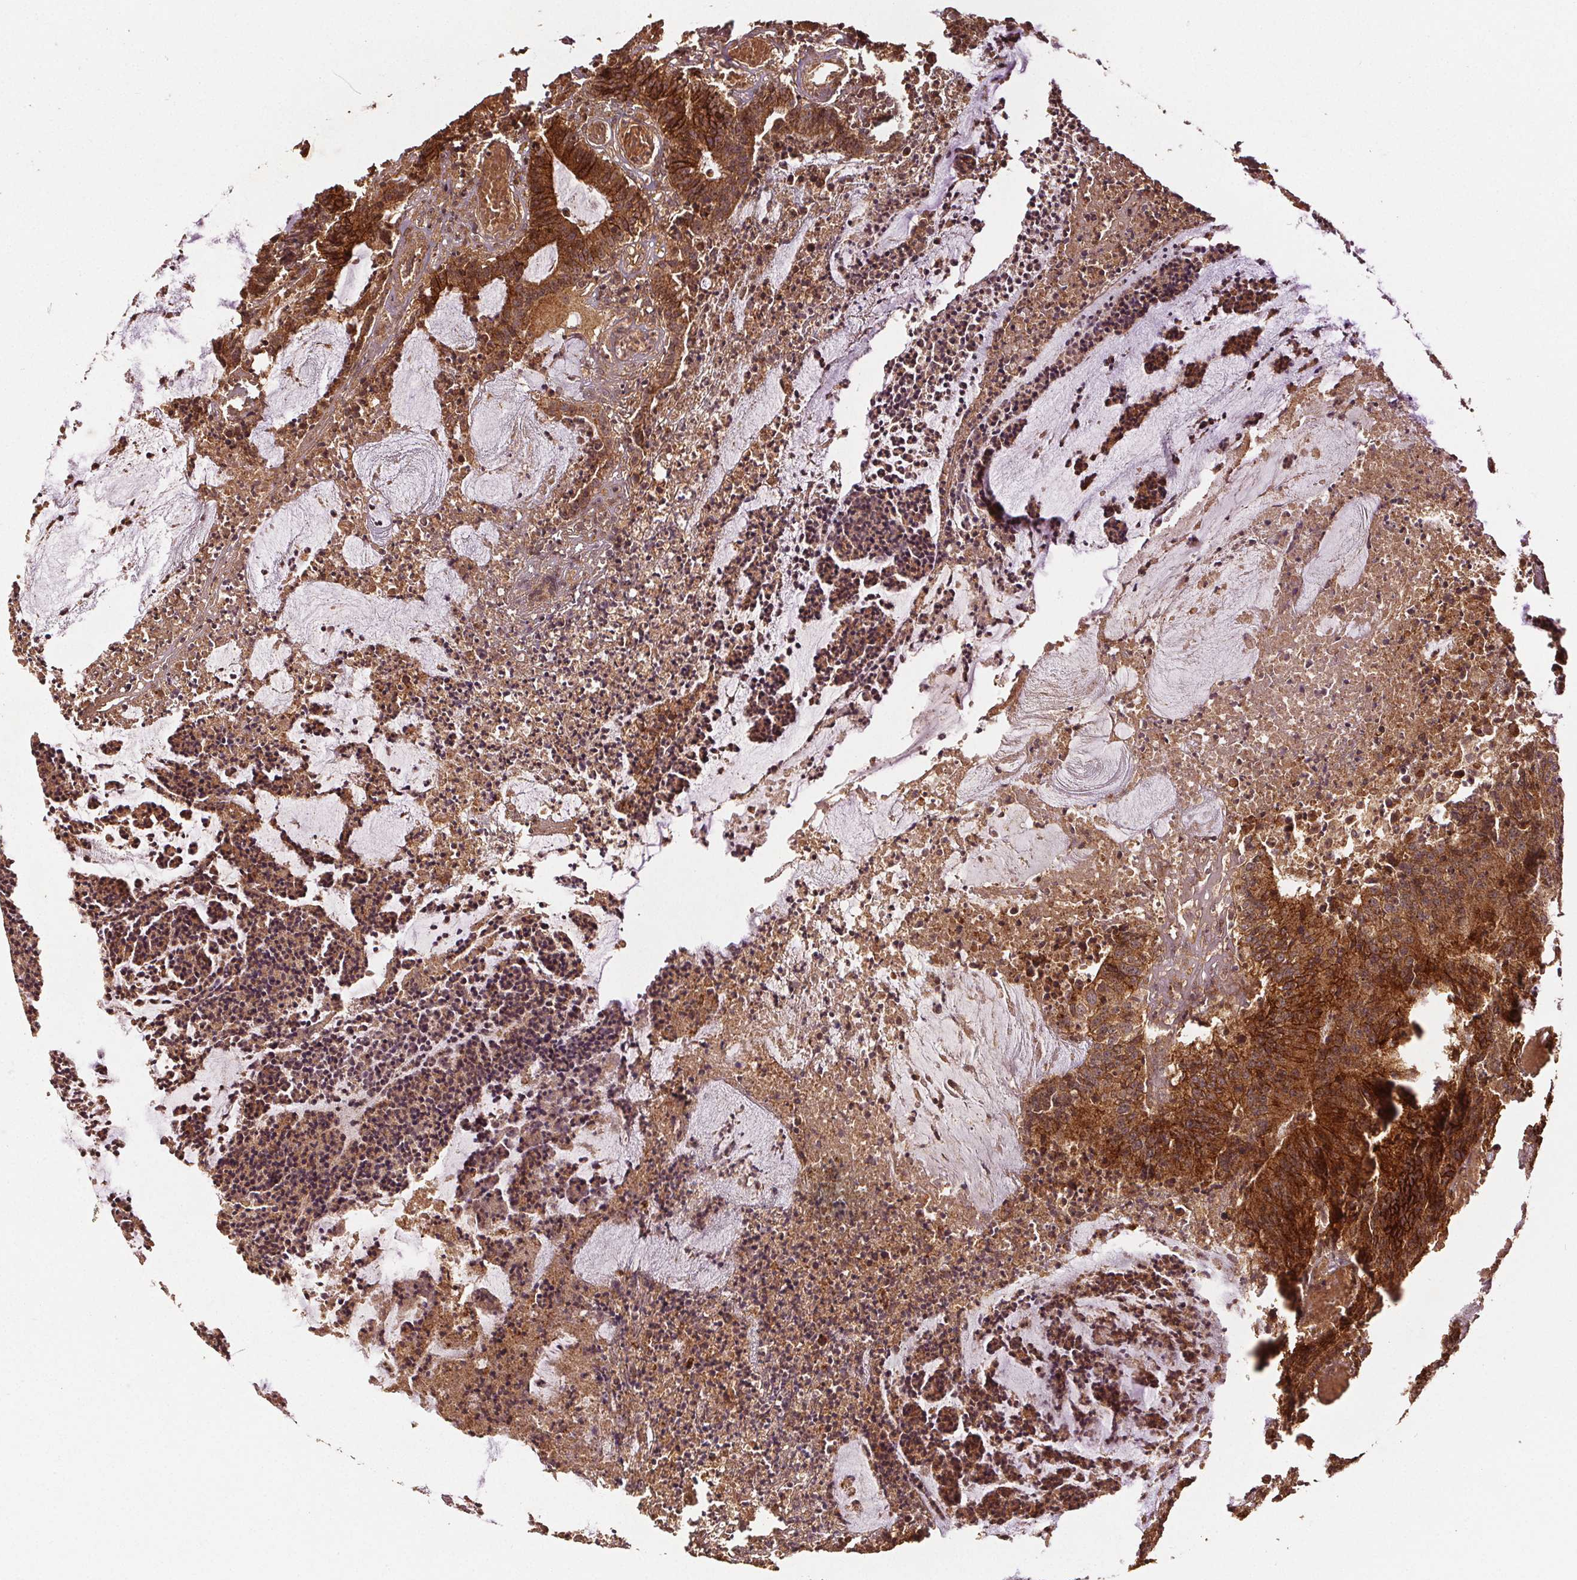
{"staining": {"intensity": "strong", "quantity": ">75%", "location": "cytoplasmic/membranous"}, "tissue": "colorectal cancer", "cell_type": "Tumor cells", "image_type": "cancer", "snomed": [{"axis": "morphology", "description": "Adenocarcinoma, NOS"}, {"axis": "topography", "description": "Colon"}], "caption": "Immunohistochemistry (DAB) staining of colorectal adenocarcinoma demonstrates strong cytoplasmic/membranous protein staining in about >75% of tumor cells.", "gene": "EPHB3", "patient": {"sex": "female", "age": 78}}